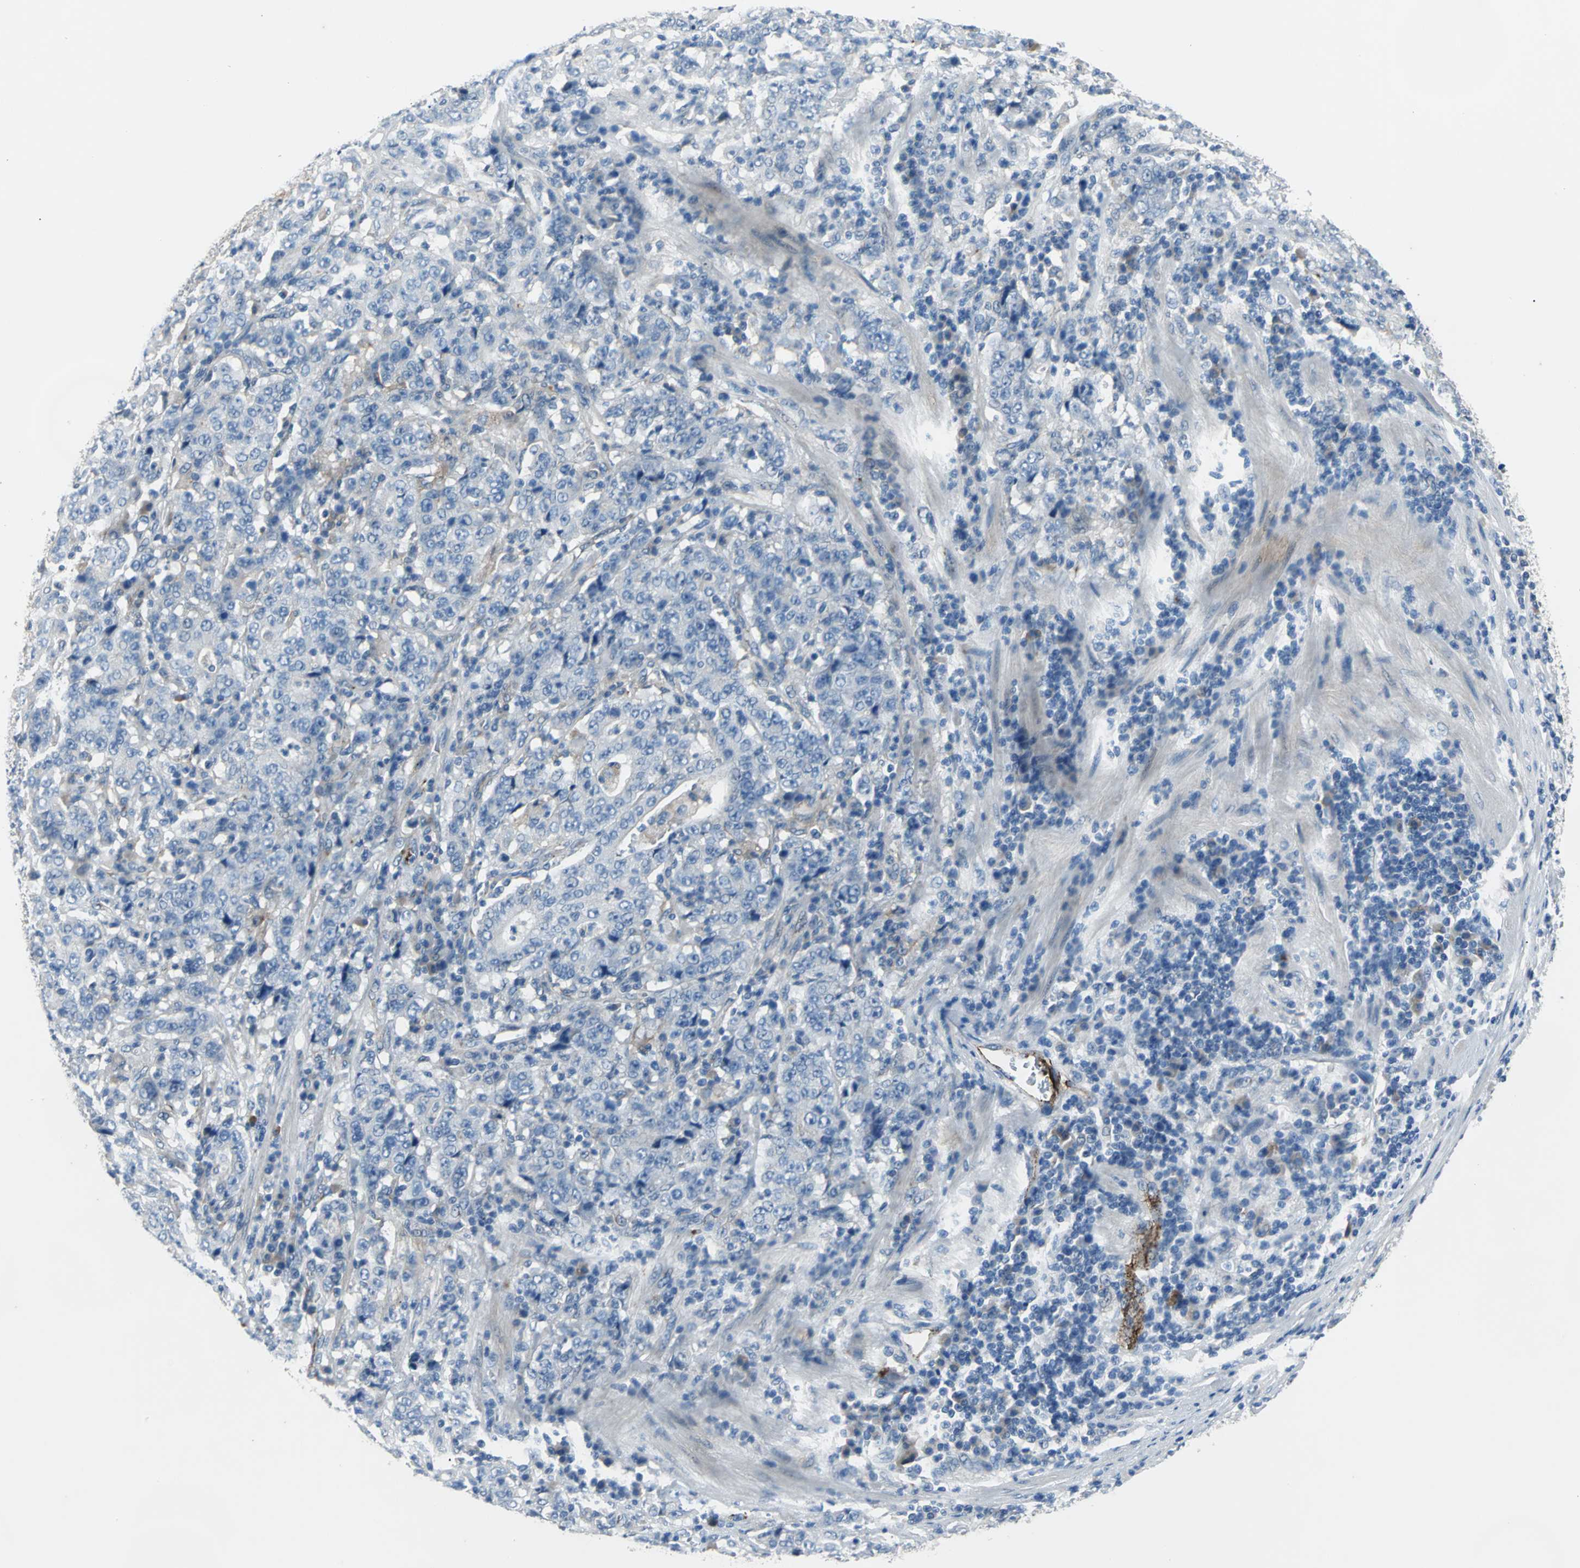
{"staining": {"intensity": "moderate", "quantity": "<25%", "location": "cytoplasmic/membranous"}, "tissue": "stomach cancer", "cell_type": "Tumor cells", "image_type": "cancer", "snomed": [{"axis": "morphology", "description": "Normal tissue, NOS"}, {"axis": "morphology", "description": "Adenocarcinoma, NOS"}, {"axis": "topography", "description": "Stomach, upper"}, {"axis": "topography", "description": "Stomach"}], "caption": "This micrograph exhibits immunohistochemistry (IHC) staining of human stomach adenocarcinoma, with low moderate cytoplasmic/membranous expression in about <25% of tumor cells.", "gene": "SELP", "patient": {"sex": "male", "age": 59}}